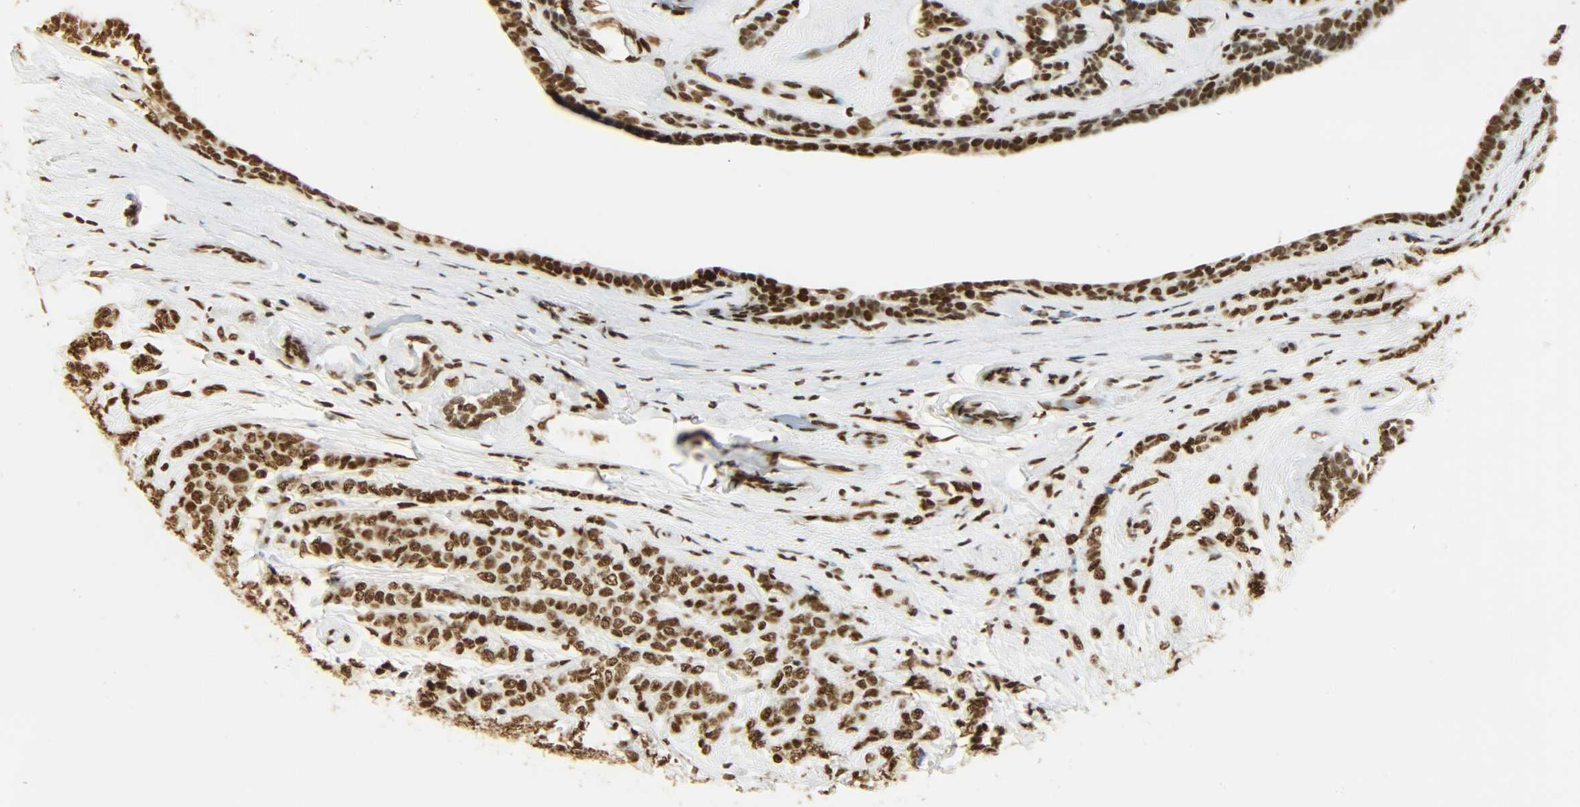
{"staining": {"intensity": "strong", "quantity": ">75%", "location": "nuclear"}, "tissue": "breast cancer", "cell_type": "Tumor cells", "image_type": "cancer", "snomed": [{"axis": "morphology", "description": "Lobular carcinoma"}, {"axis": "topography", "description": "Breast"}], "caption": "Breast lobular carcinoma tissue shows strong nuclear positivity in about >75% of tumor cells", "gene": "KHDRBS1", "patient": {"sex": "female", "age": 60}}